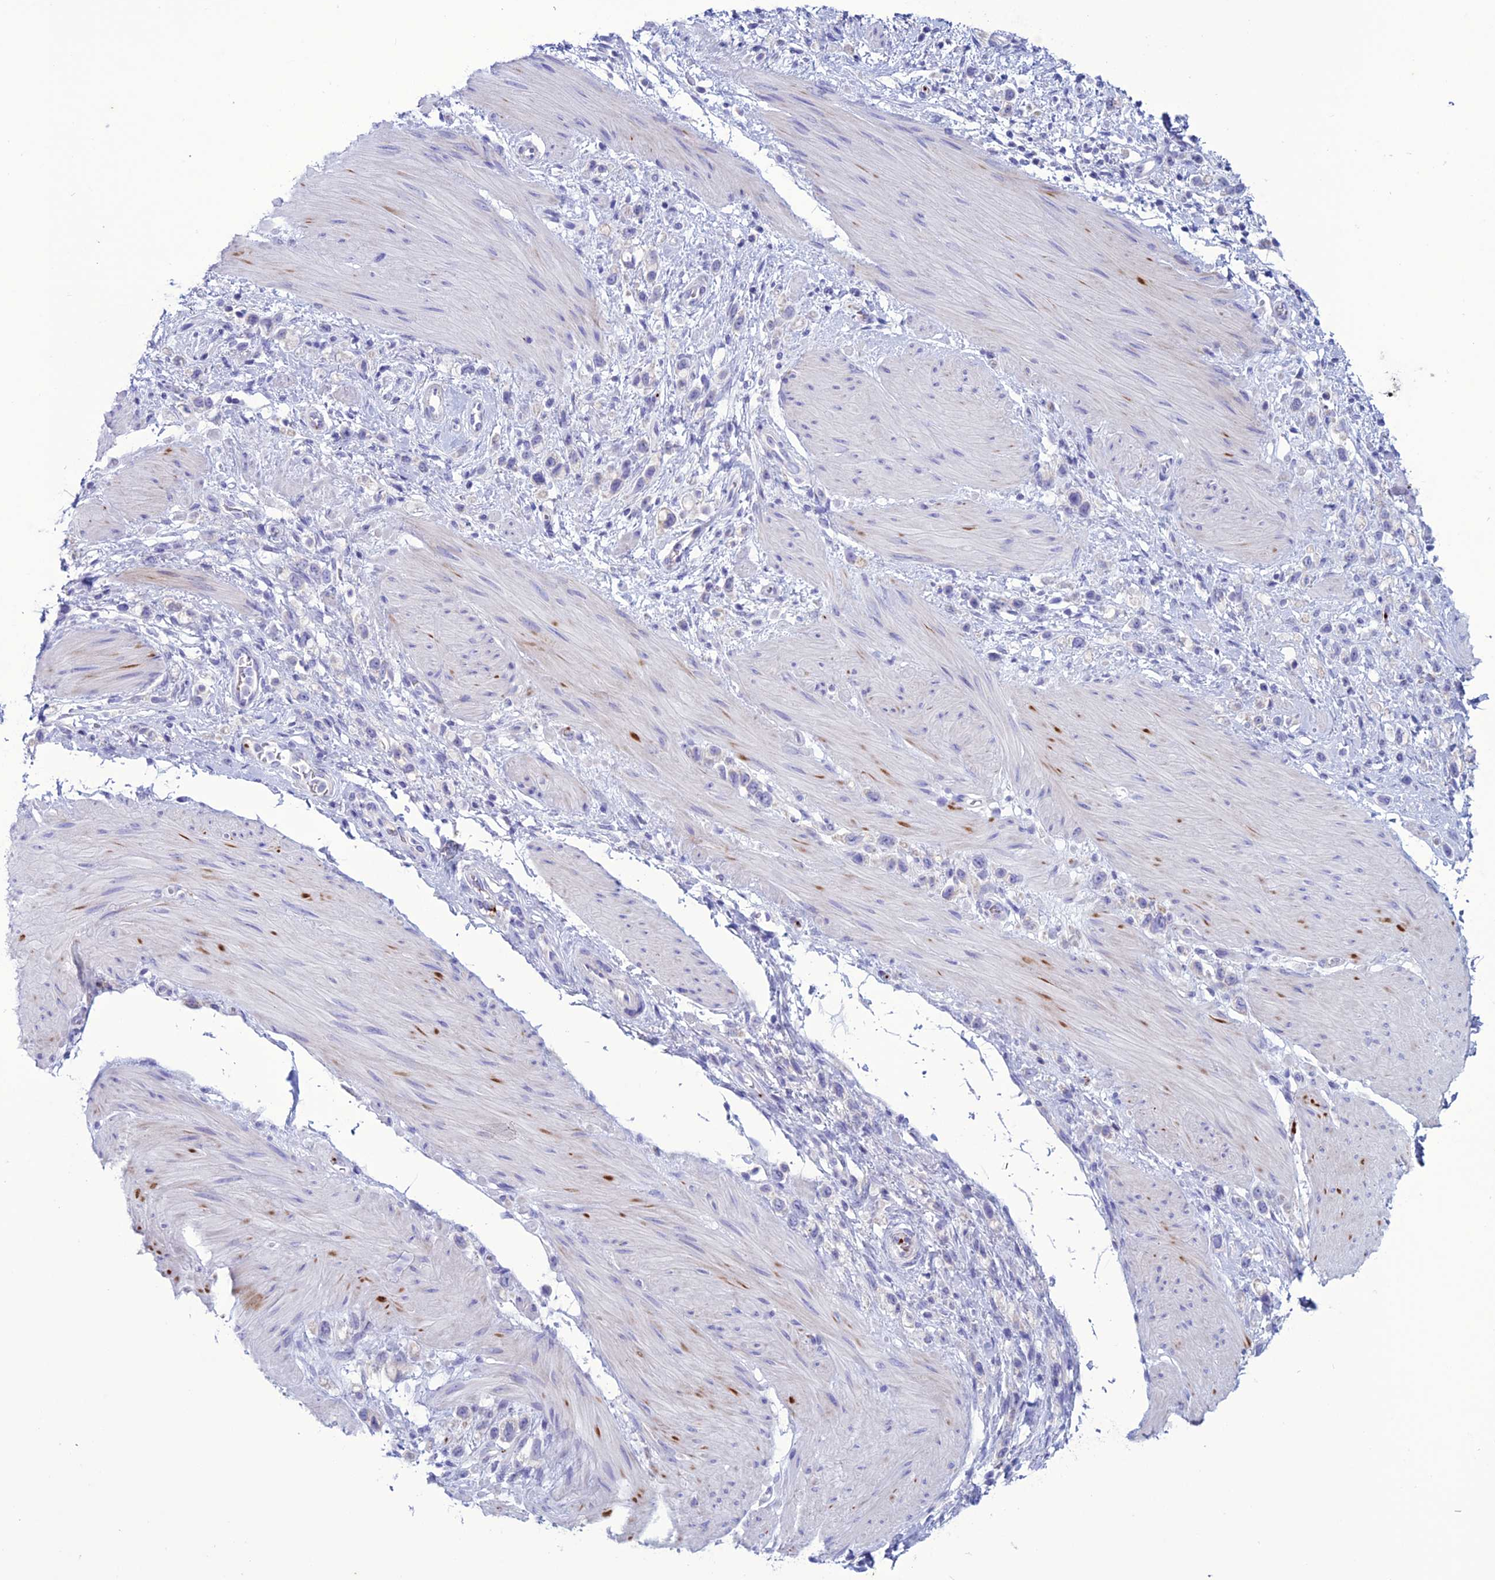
{"staining": {"intensity": "negative", "quantity": "none", "location": "none"}, "tissue": "stomach cancer", "cell_type": "Tumor cells", "image_type": "cancer", "snomed": [{"axis": "morphology", "description": "Adenocarcinoma, NOS"}, {"axis": "topography", "description": "Stomach"}], "caption": "Photomicrograph shows no significant protein expression in tumor cells of adenocarcinoma (stomach).", "gene": "C21orf140", "patient": {"sex": "female", "age": 65}}